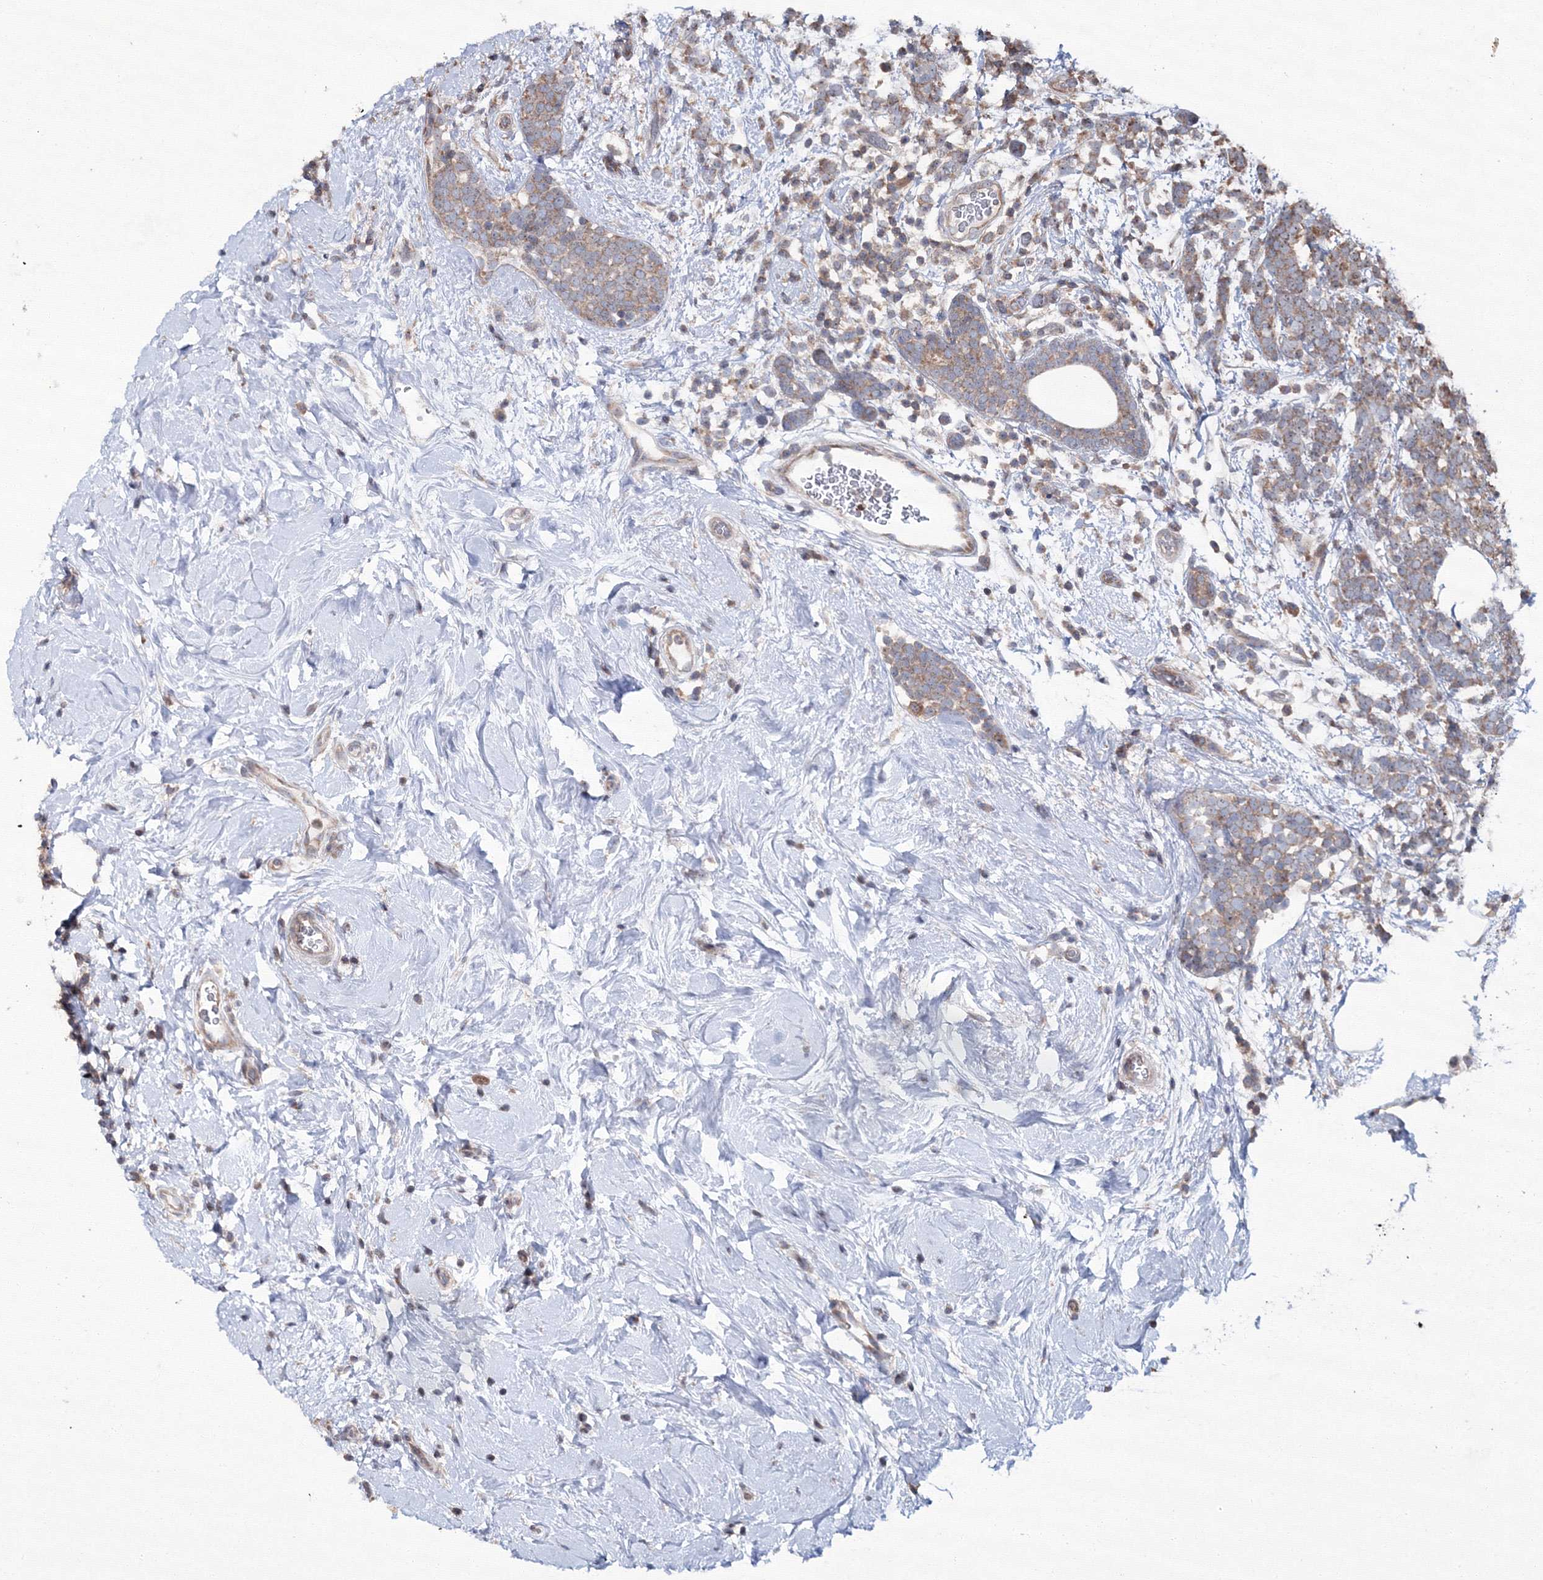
{"staining": {"intensity": "weak", "quantity": "25%-75%", "location": "cytoplasmic/membranous"}, "tissue": "breast cancer", "cell_type": "Tumor cells", "image_type": "cancer", "snomed": [{"axis": "morphology", "description": "Lobular carcinoma"}, {"axis": "topography", "description": "Breast"}], "caption": "A histopathology image of lobular carcinoma (breast) stained for a protein shows weak cytoplasmic/membranous brown staining in tumor cells.", "gene": "MKRN2", "patient": {"sex": "female", "age": 58}}